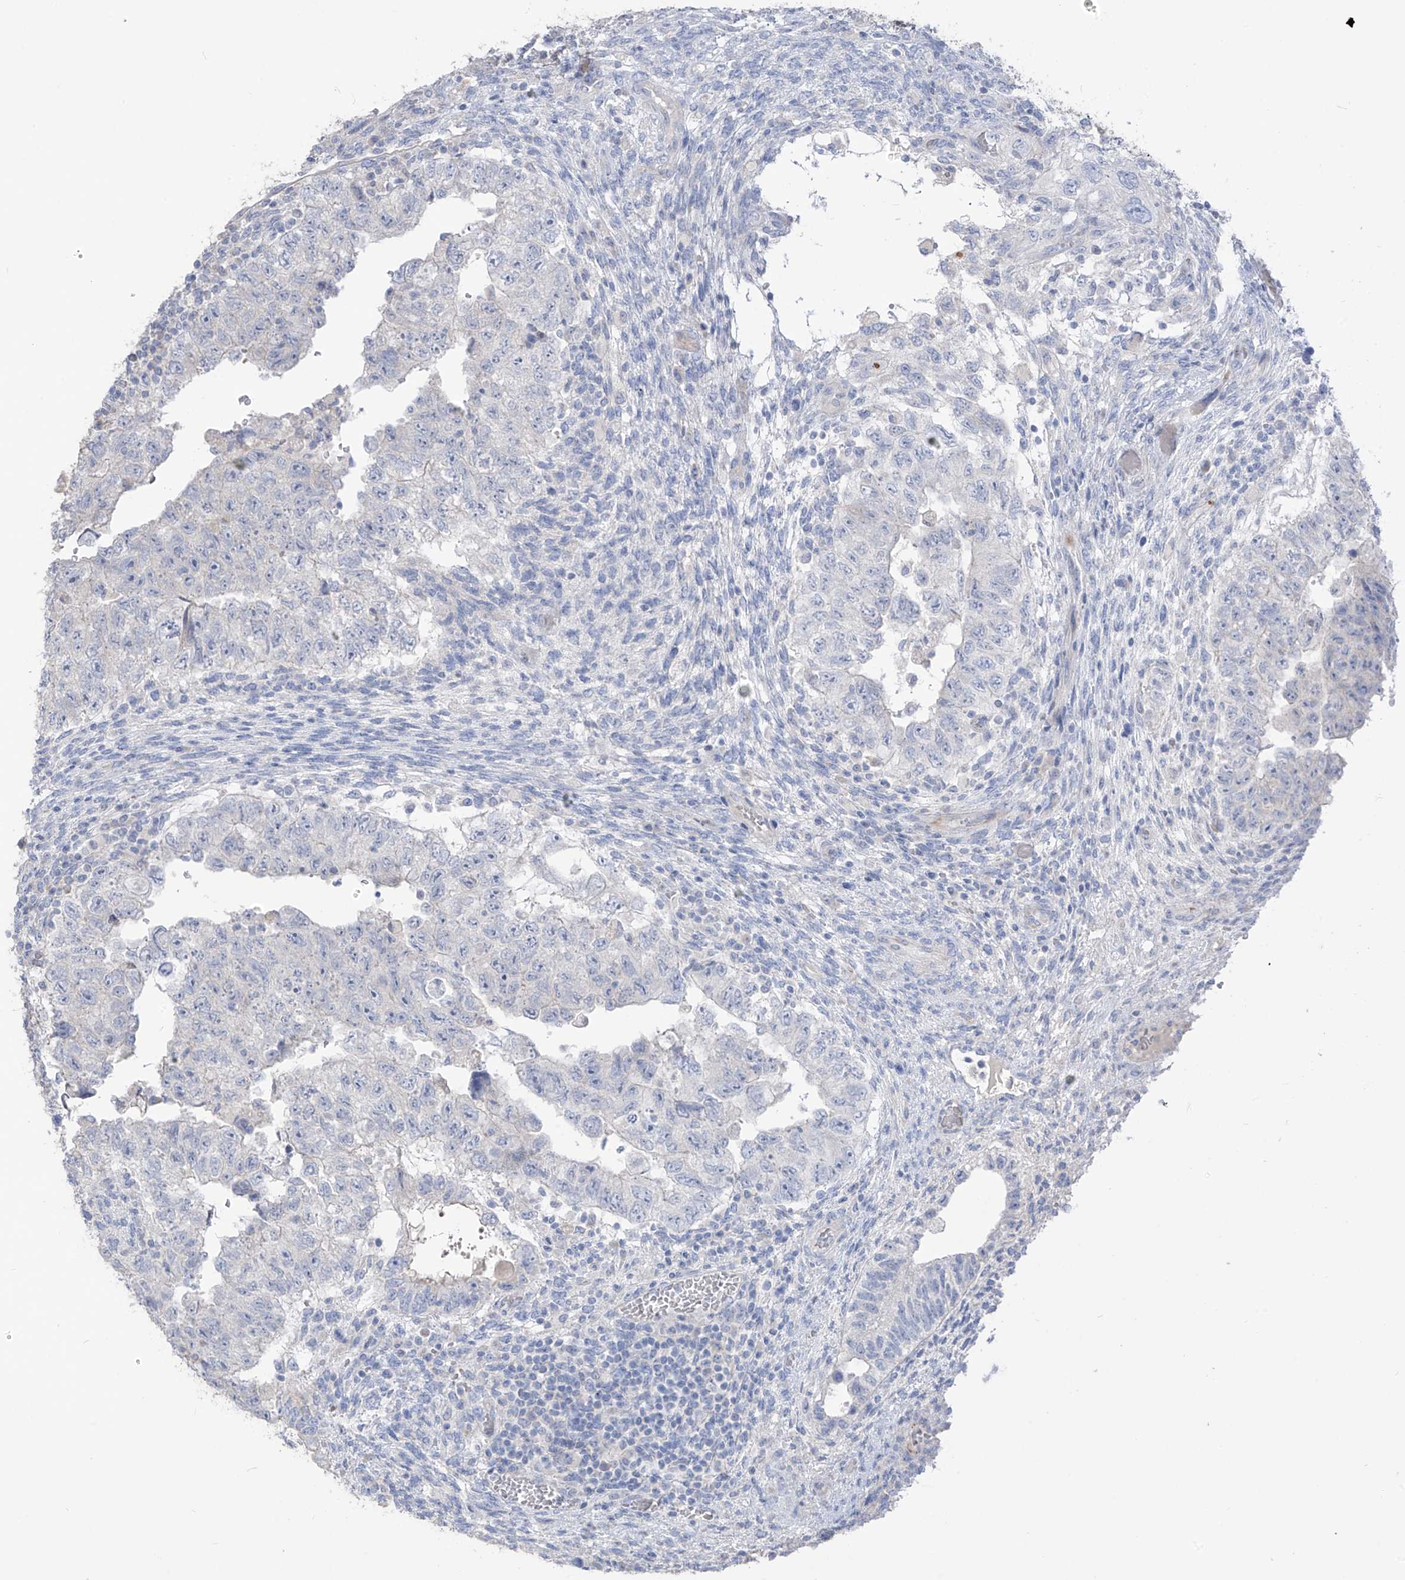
{"staining": {"intensity": "negative", "quantity": "none", "location": "none"}, "tissue": "testis cancer", "cell_type": "Tumor cells", "image_type": "cancer", "snomed": [{"axis": "morphology", "description": "Carcinoma, Embryonal, NOS"}, {"axis": "topography", "description": "Testis"}], "caption": "Image shows no protein positivity in tumor cells of testis cancer (embryonal carcinoma) tissue.", "gene": "ASPRV1", "patient": {"sex": "male", "age": 36}}